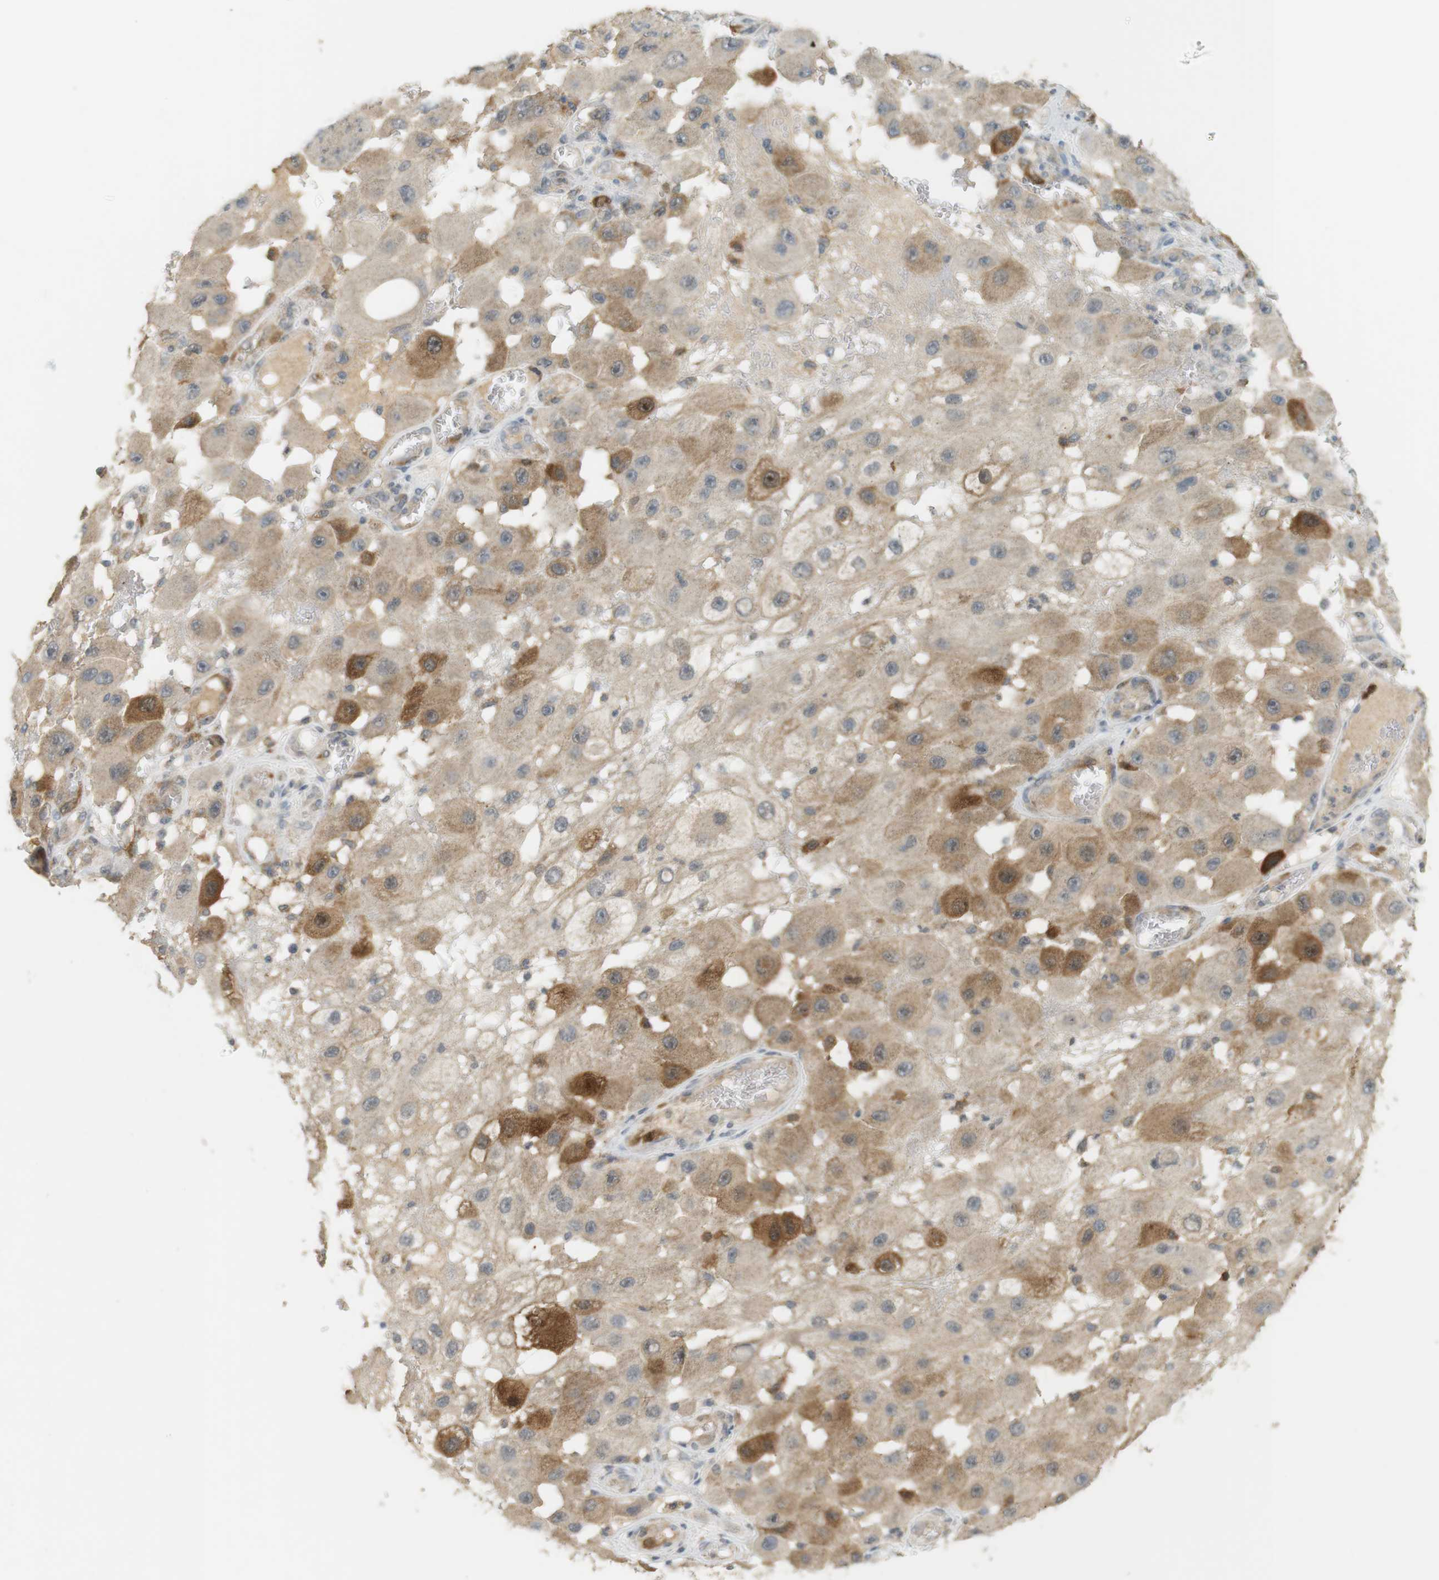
{"staining": {"intensity": "moderate", "quantity": "<25%", "location": "cytoplasmic/membranous"}, "tissue": "melanoma", "cell_type": "Tumor cells", "image_type": "cancer", "snomed": [{"axis": "morphology", "description": "Malignant melanoma, NOS"}, {"axis": "topography", "description": "Skin"}], "caption": "Immunohistochemical staining of melanoma shows low levels of moderate cytoplasmic/membranous staining in approximately <25% of tumor cells.", "gene": "TTK", "patient": {"sex": "female", "age": 81}}